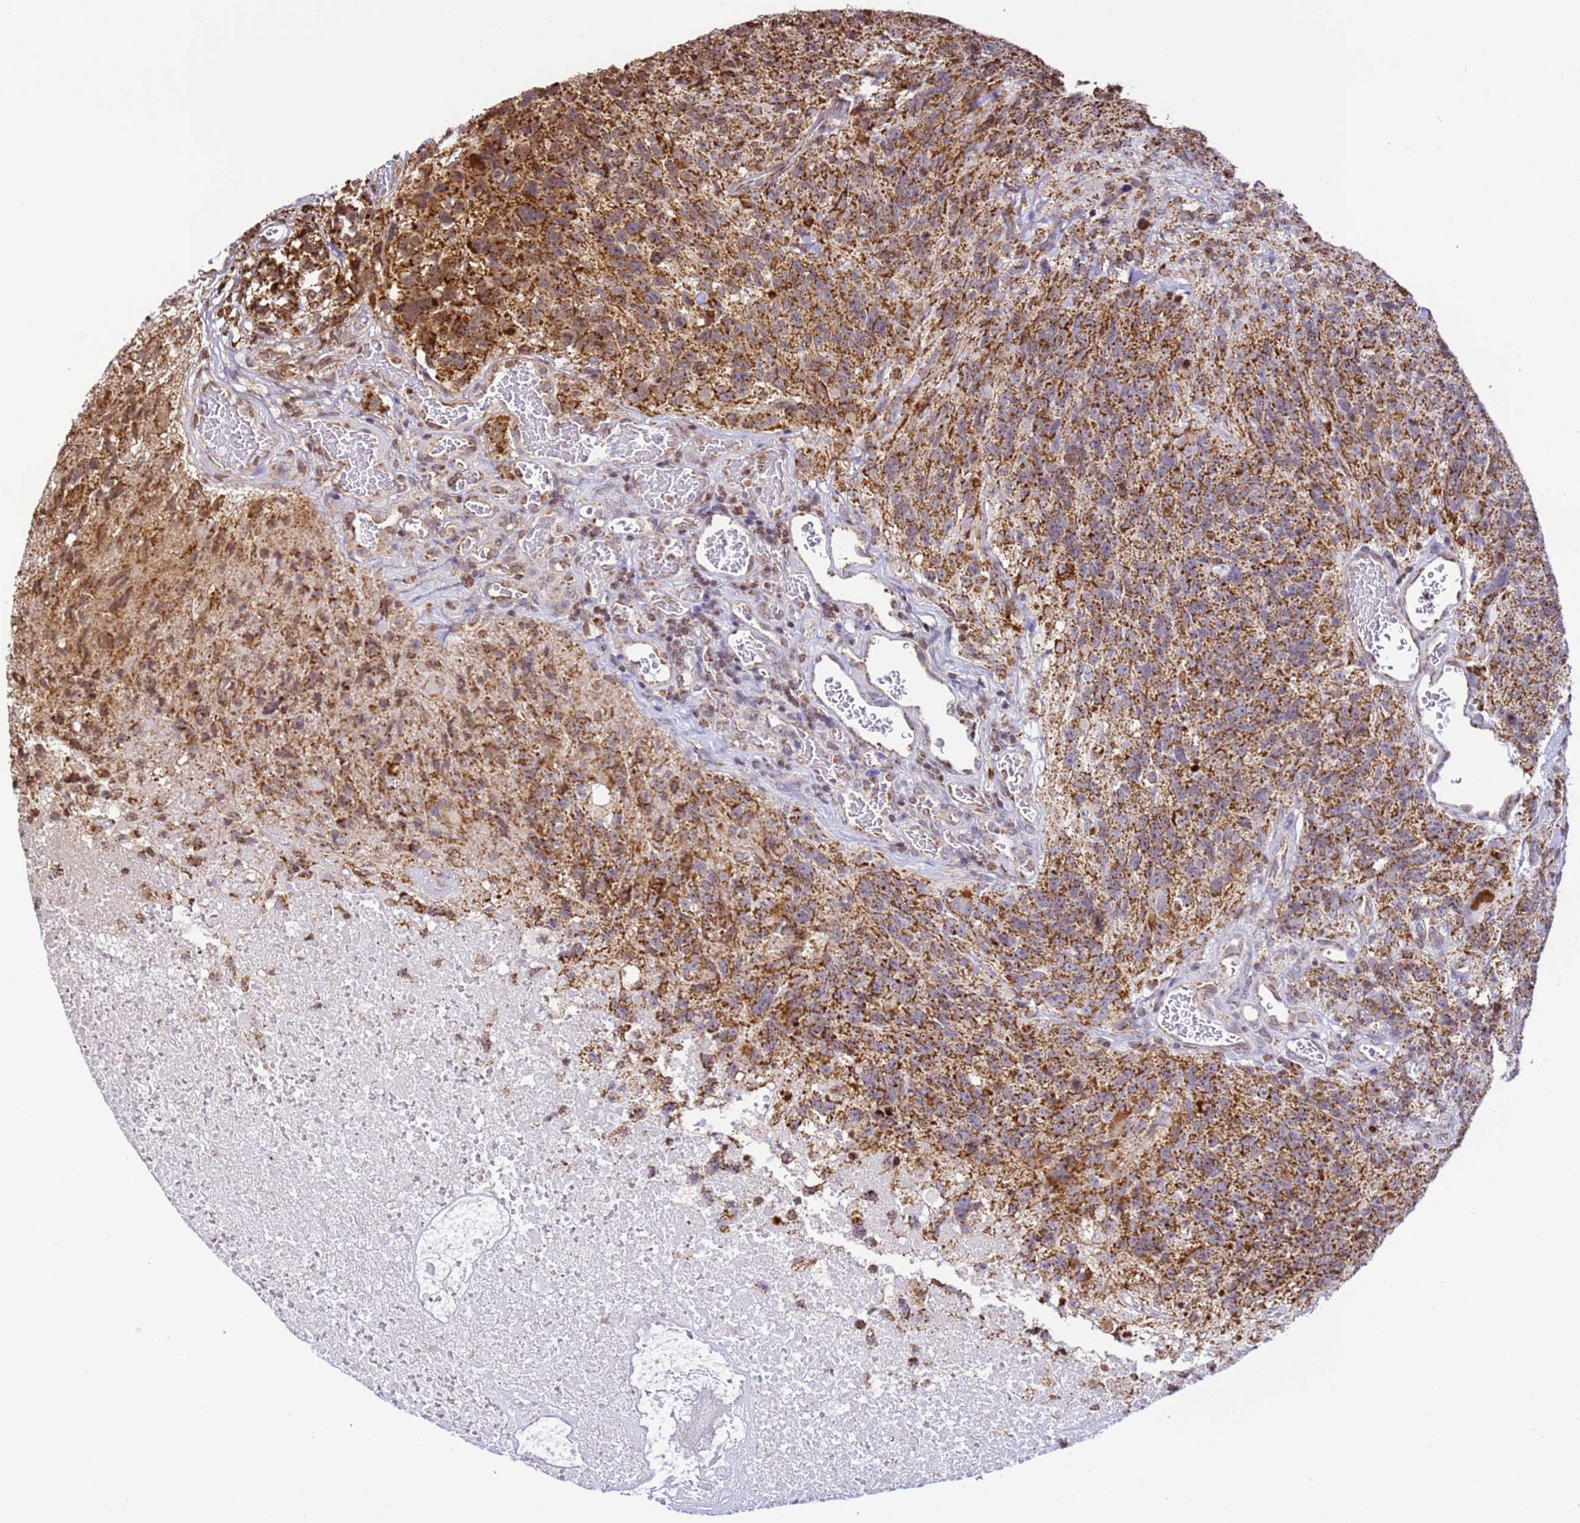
{"staining": {"intensity": "strong", "quantity": "25%-75%", "location": "cytoplasmic/membranous"}, "tissue": "glioma", "cell_type": "Tumor cells", "image_type": "cancer", "snomed": [{"axis": "morphology", "description": "Glioma, malignant, High grade"}, {"axis": "topography", "description": "Brain"}], "caption": "A histopathology image showing strong cytoplasmic/membranous positivity in about 25%-75% of tumor cells in glioma, as visualized by brown immunohistochemical staining.", "gene": "HSPE1", "patient": {"sex": "male", "age": 76}}